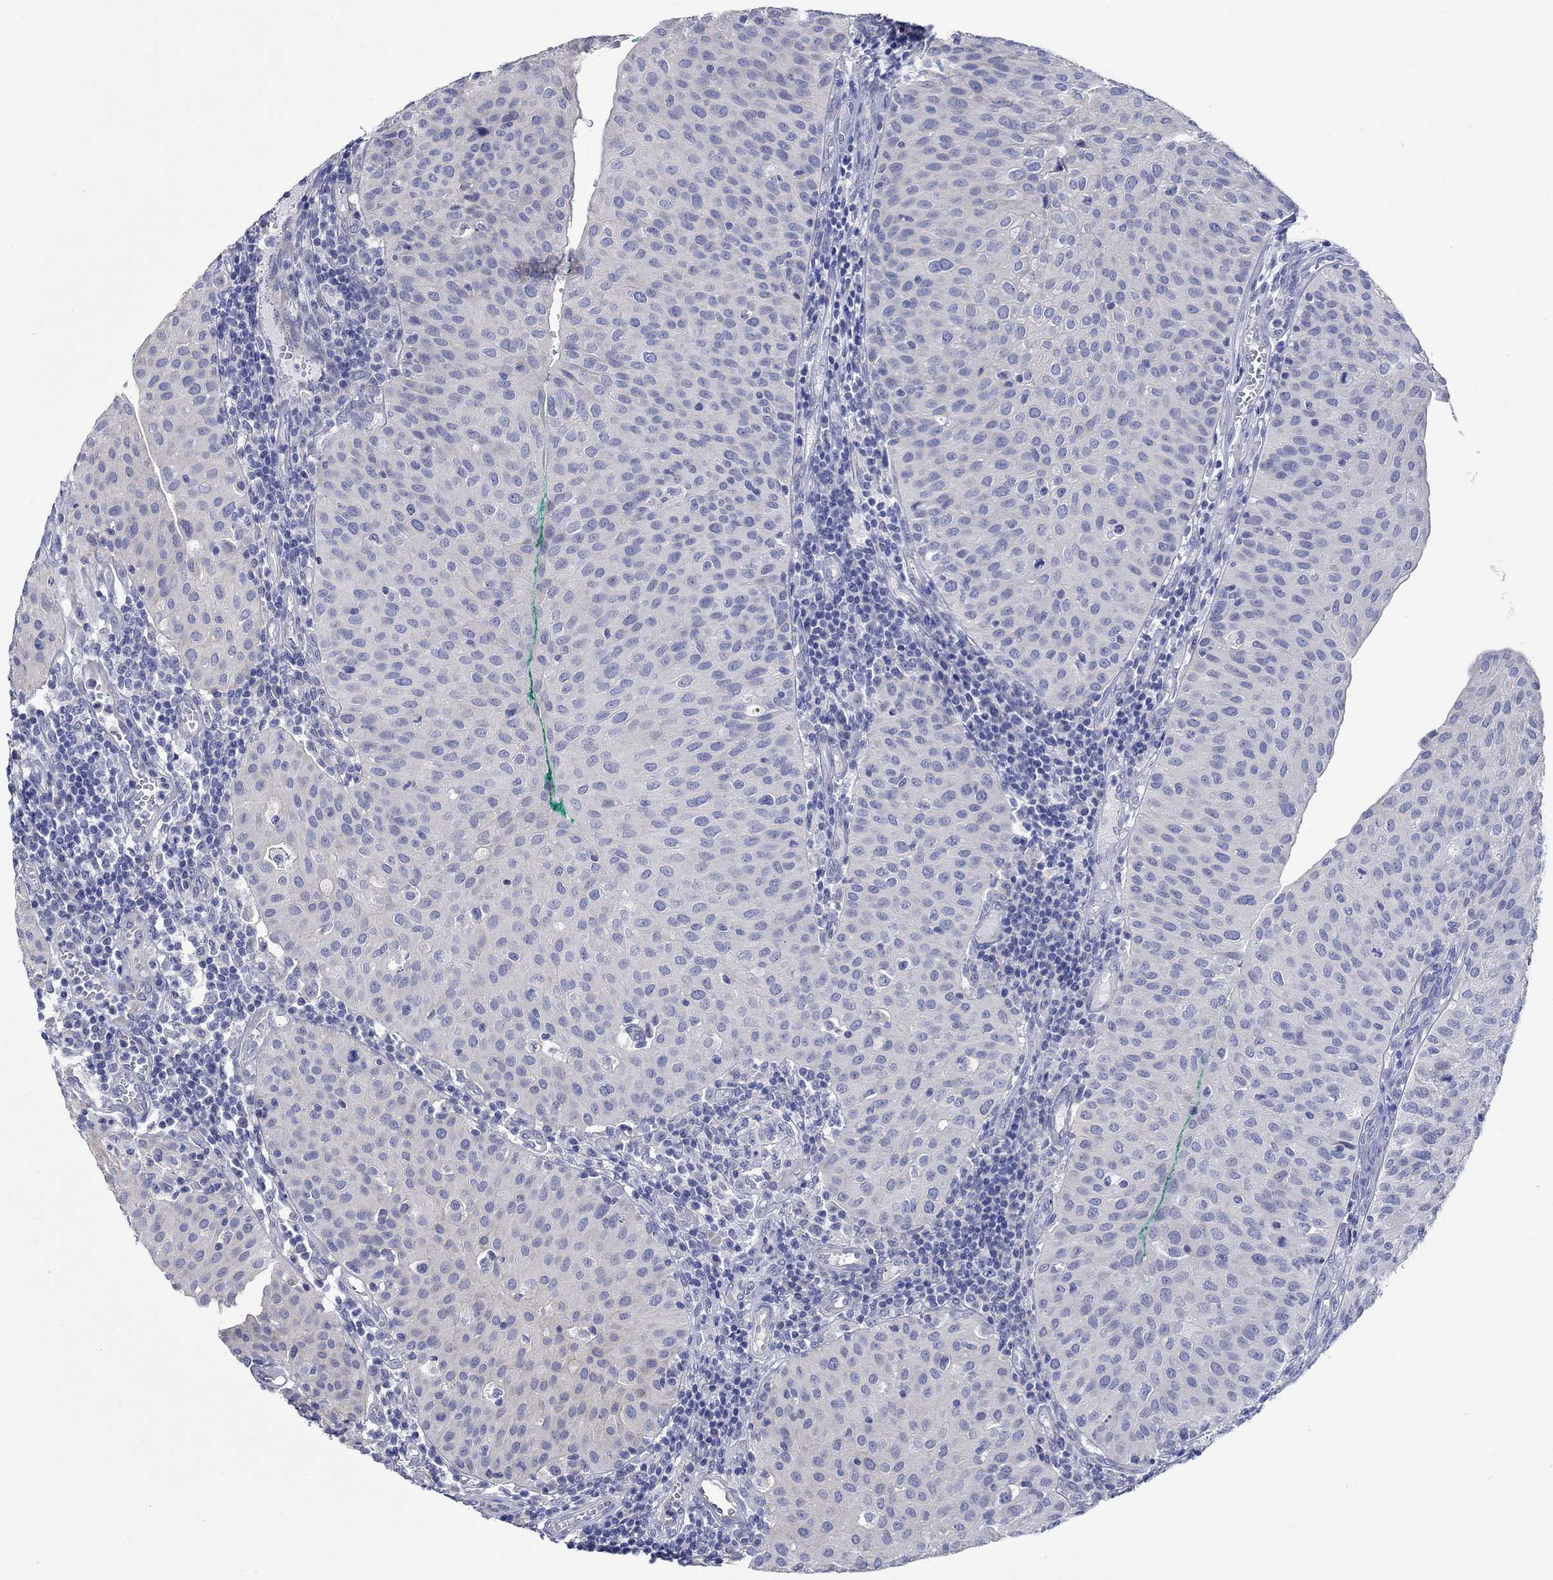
{"staining": {"intensity": "negative", "quantity": "none", "location": "none"}, "tissue": "urothelial cancer", "cell_type": "Tumor cells", "image_type": "cancer", "snomed": [{"axis": "morphology", "description": "Urothelial carcinoma, Low grade"}, {"axis": "topography", "description": "Urinary bladder"}], "caption": "Histopathology image shows no significant protein staining in tumor cells of urothelial cancer.", "gene": "KRT222", "patient": {"sex": "male", "age": 54}}